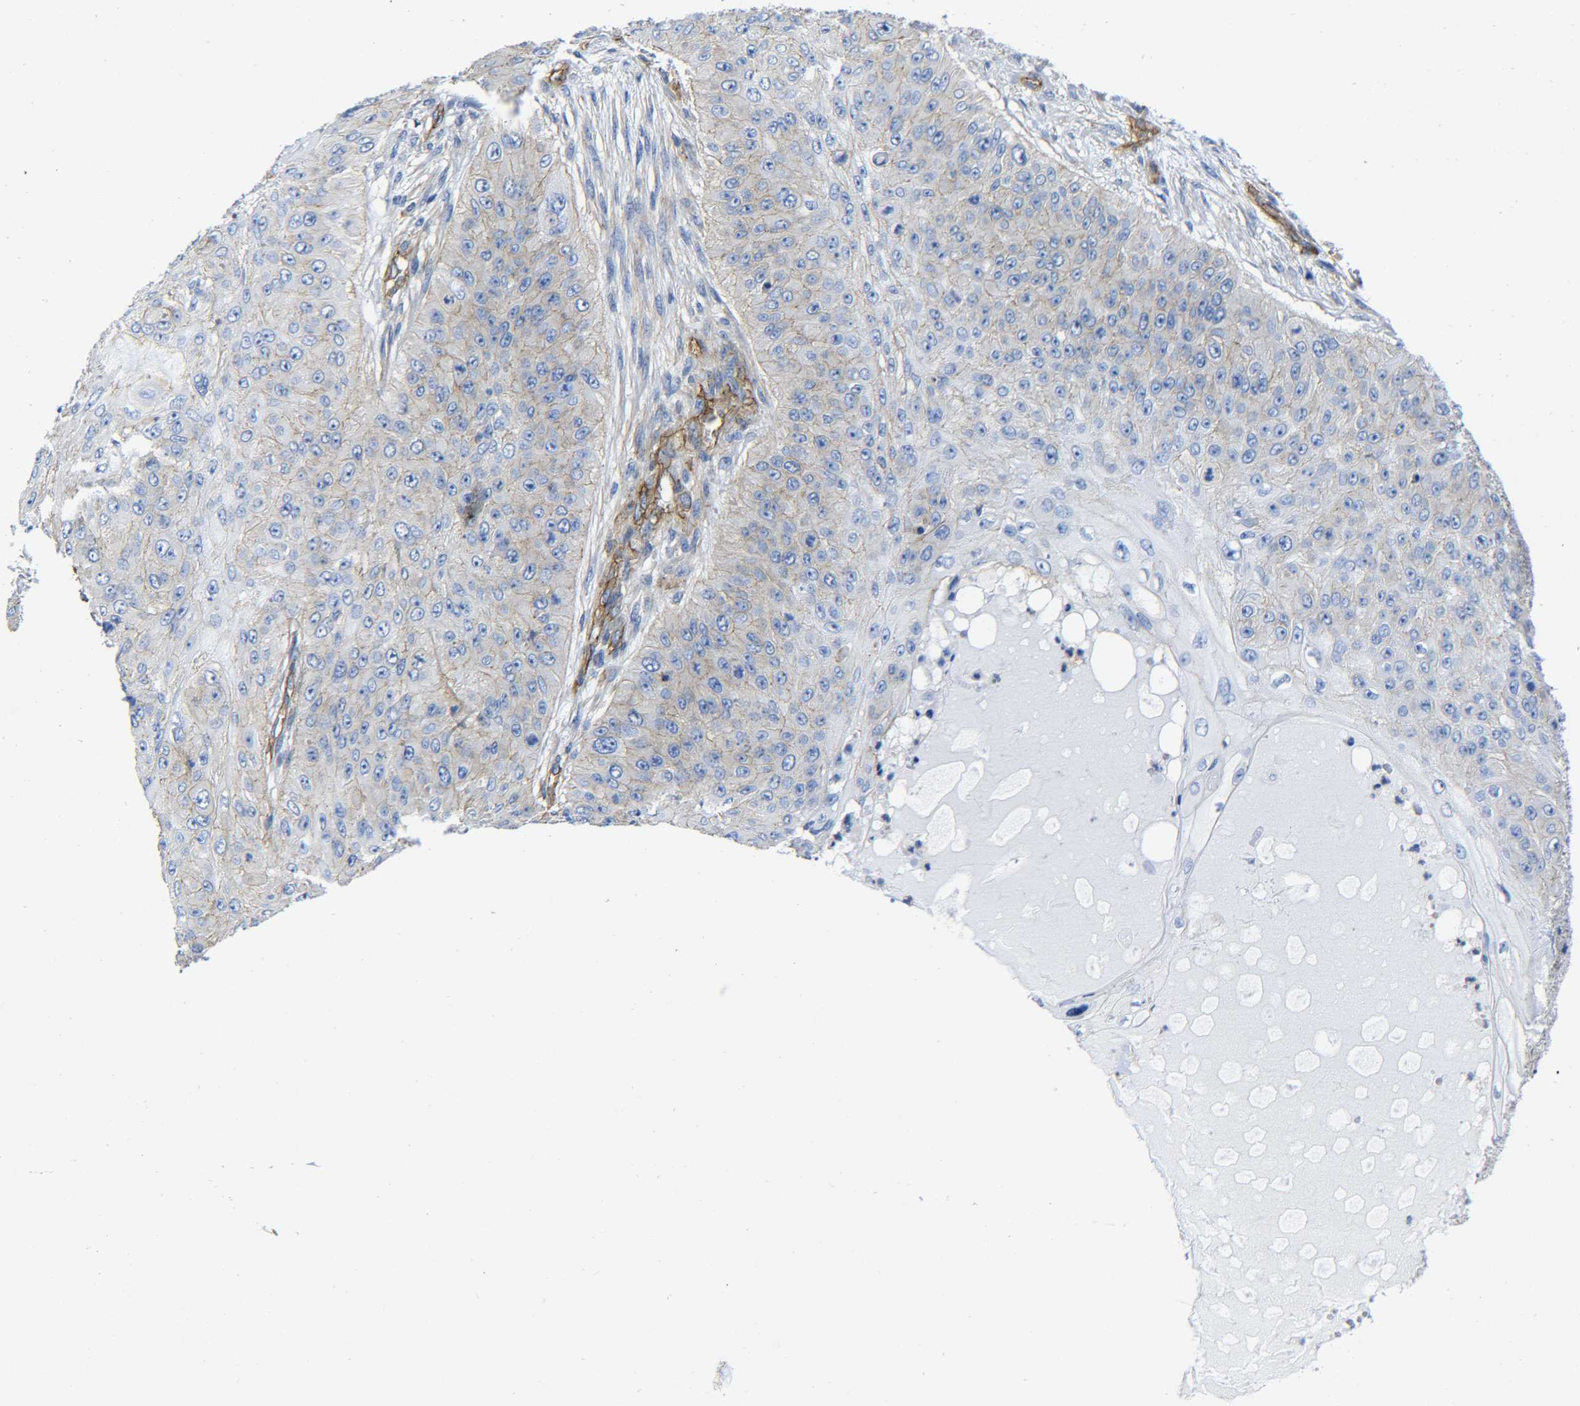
{"staining": {"intensity": "weak", "quantity": ">75%", "location": "cytoplasmic/membranous"}, "tissue": "skin cancer", "cell_type": "Tumor cells", "image_type": "cancer", "snomed": [{"axis": "morphology", "description": "Squamous cell carcinoma, NOS"}, {"axis": "topography", "description": "Skin"}], "caption": "About >75% of tumor cells in skin cancer exhibit weak cytoplasmic/membranous protein staining as visualized by brown immunohistochemical staining.", "gene": "SPTBN1", "patient": {"sex": "female", "age": 80}}